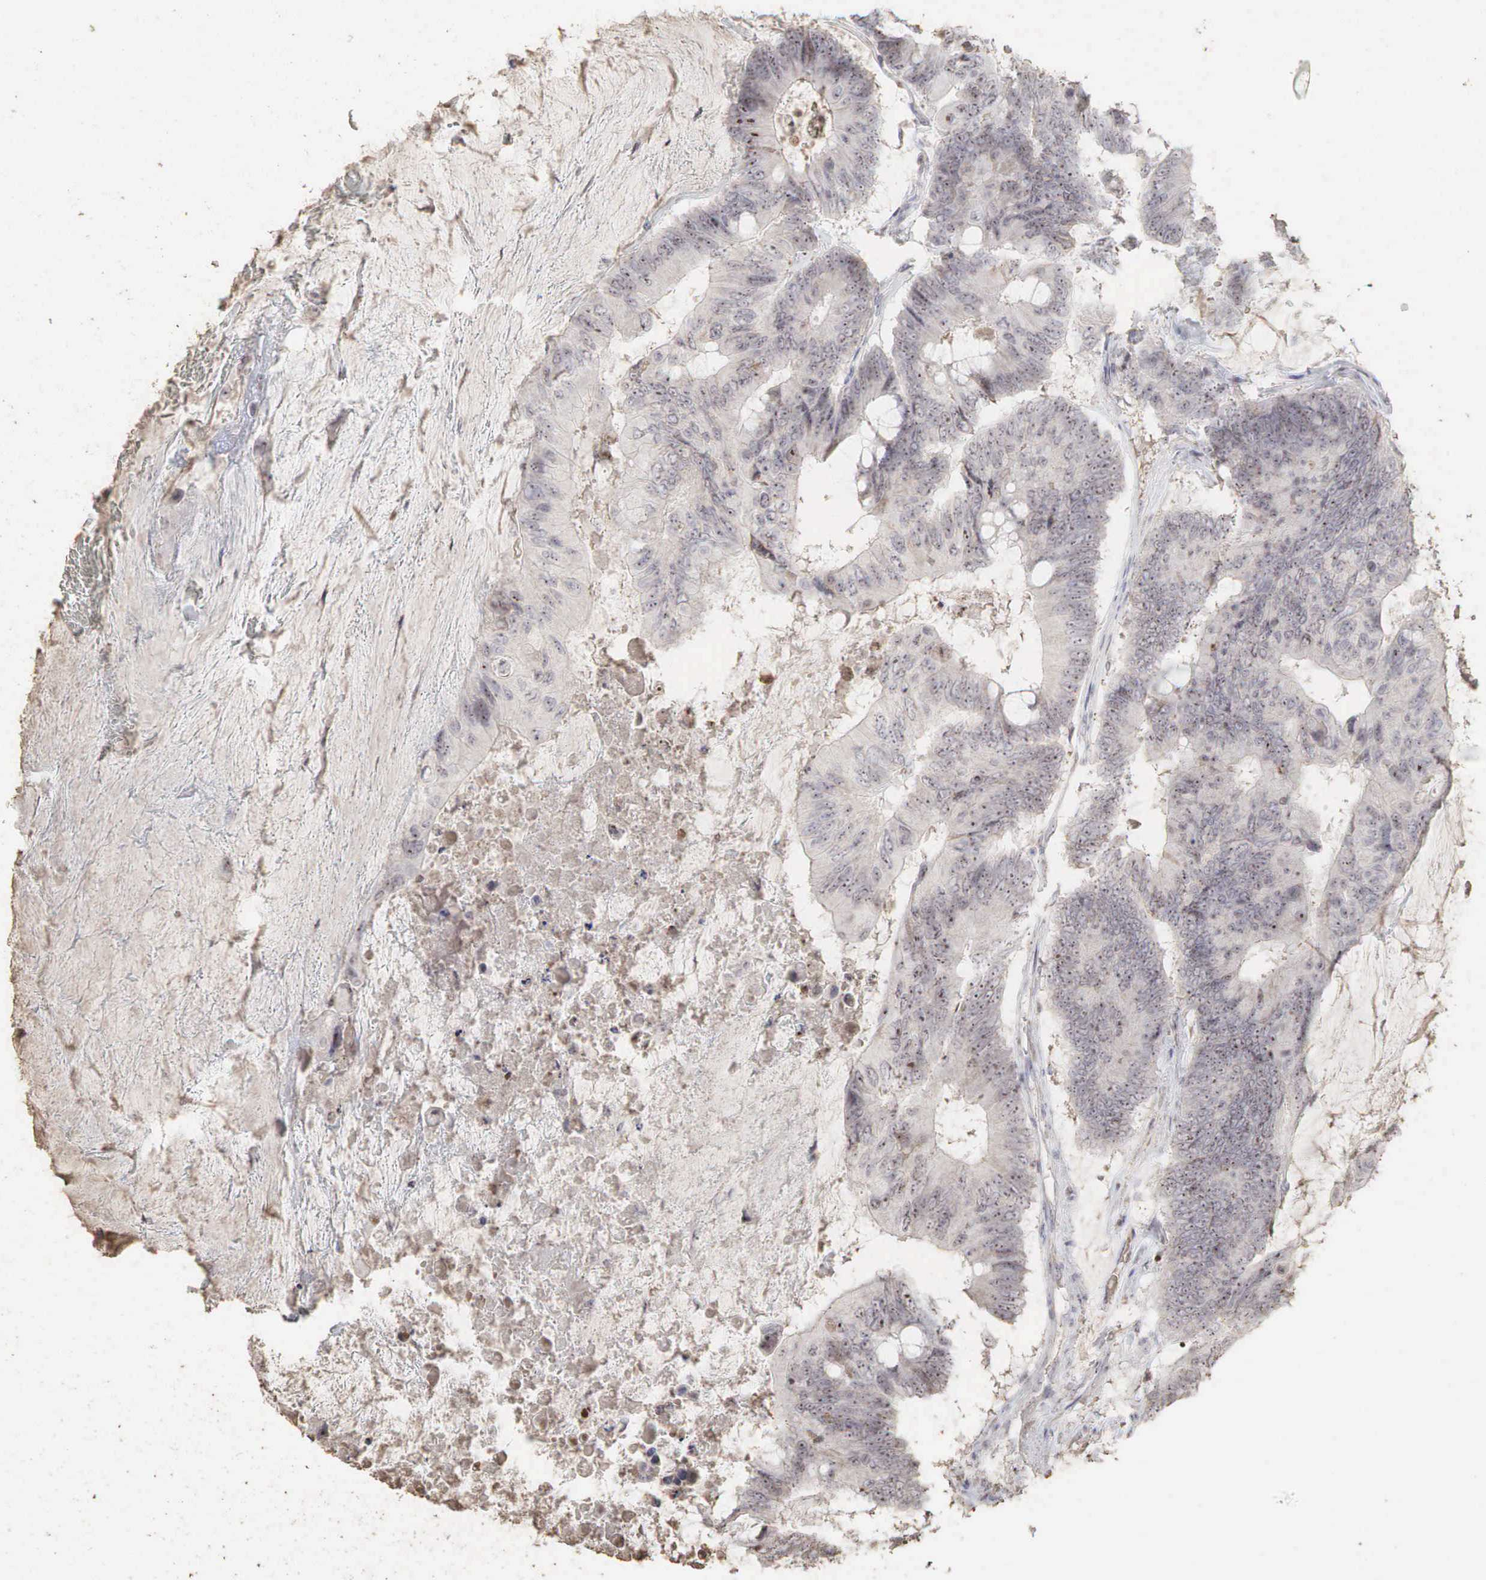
{"staining": {"intensity": "strong", "quantity": "25%-75%", "location": "cytoplasmic/membranous,nuclear"}, "tissue": "colorectal cancer", "cell_type": "Tumor cells", "image_type": "cancer", "snomed": [{"axis": "morphology", "description": "Adenocarcinoma, NOS"}, {"axis": "topography", "description": "Colon"}], "caption": "About 25%-75% of tumor cells in human colorectal cancer reveal strong cytoplasmic/membranous and nuclear protein expression as visualized by brown immunohistochemical staining.", "gene": "DKC1", "patient": {"sex": "male", "age": 65}}